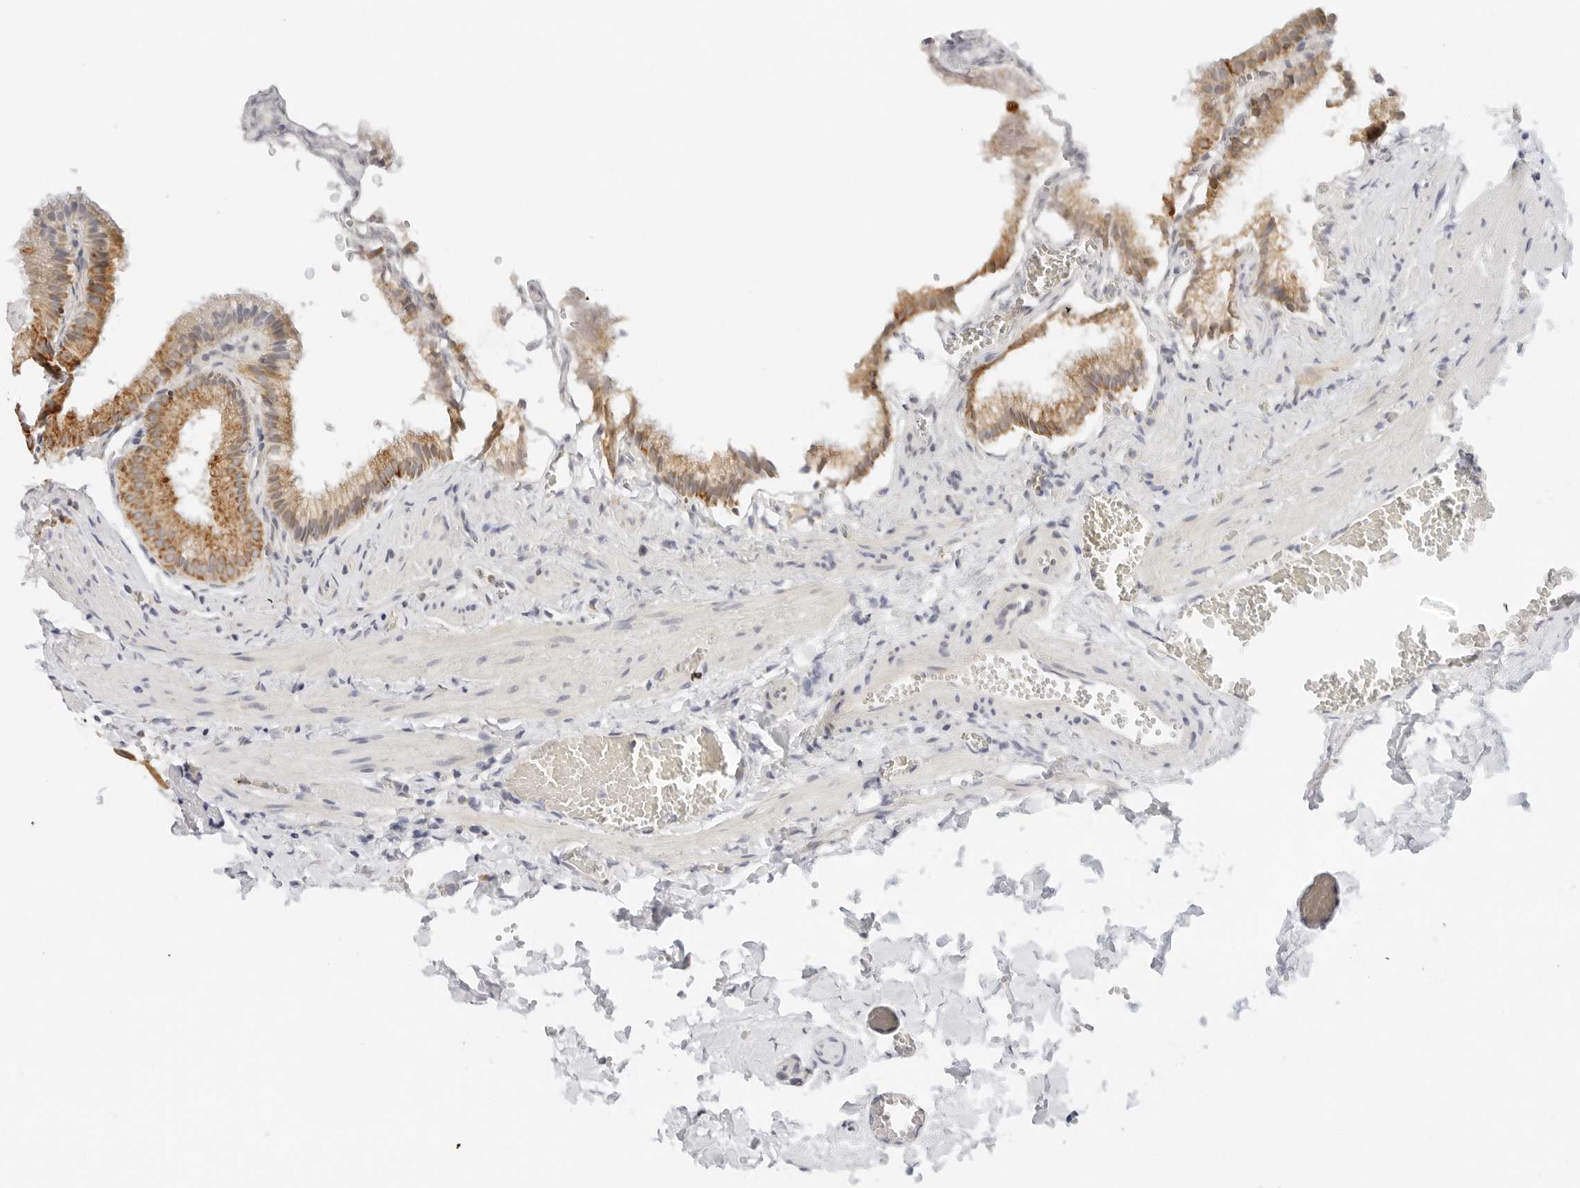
{"staining": {"intensity": "strong", "quantity": ">75%", "location": "cytoplasmic/membranous"}, "tissue": "gallbladder", "cell_type": "Glandular cells", "image_type": "normal", "snomed": [{"axis": "morphology", "description": "Normal tissue, NOS"}, {"axis": "topography", "description": "Gallbladder"}], "caption": "Strong cytoplasmic/membranous expression for a protein is identified in about >75% of glandular cells of normal gallbladder using immunohistochemistry.", "gene": "RC3H1", "patient": {"sex": "male", "age": 38}}